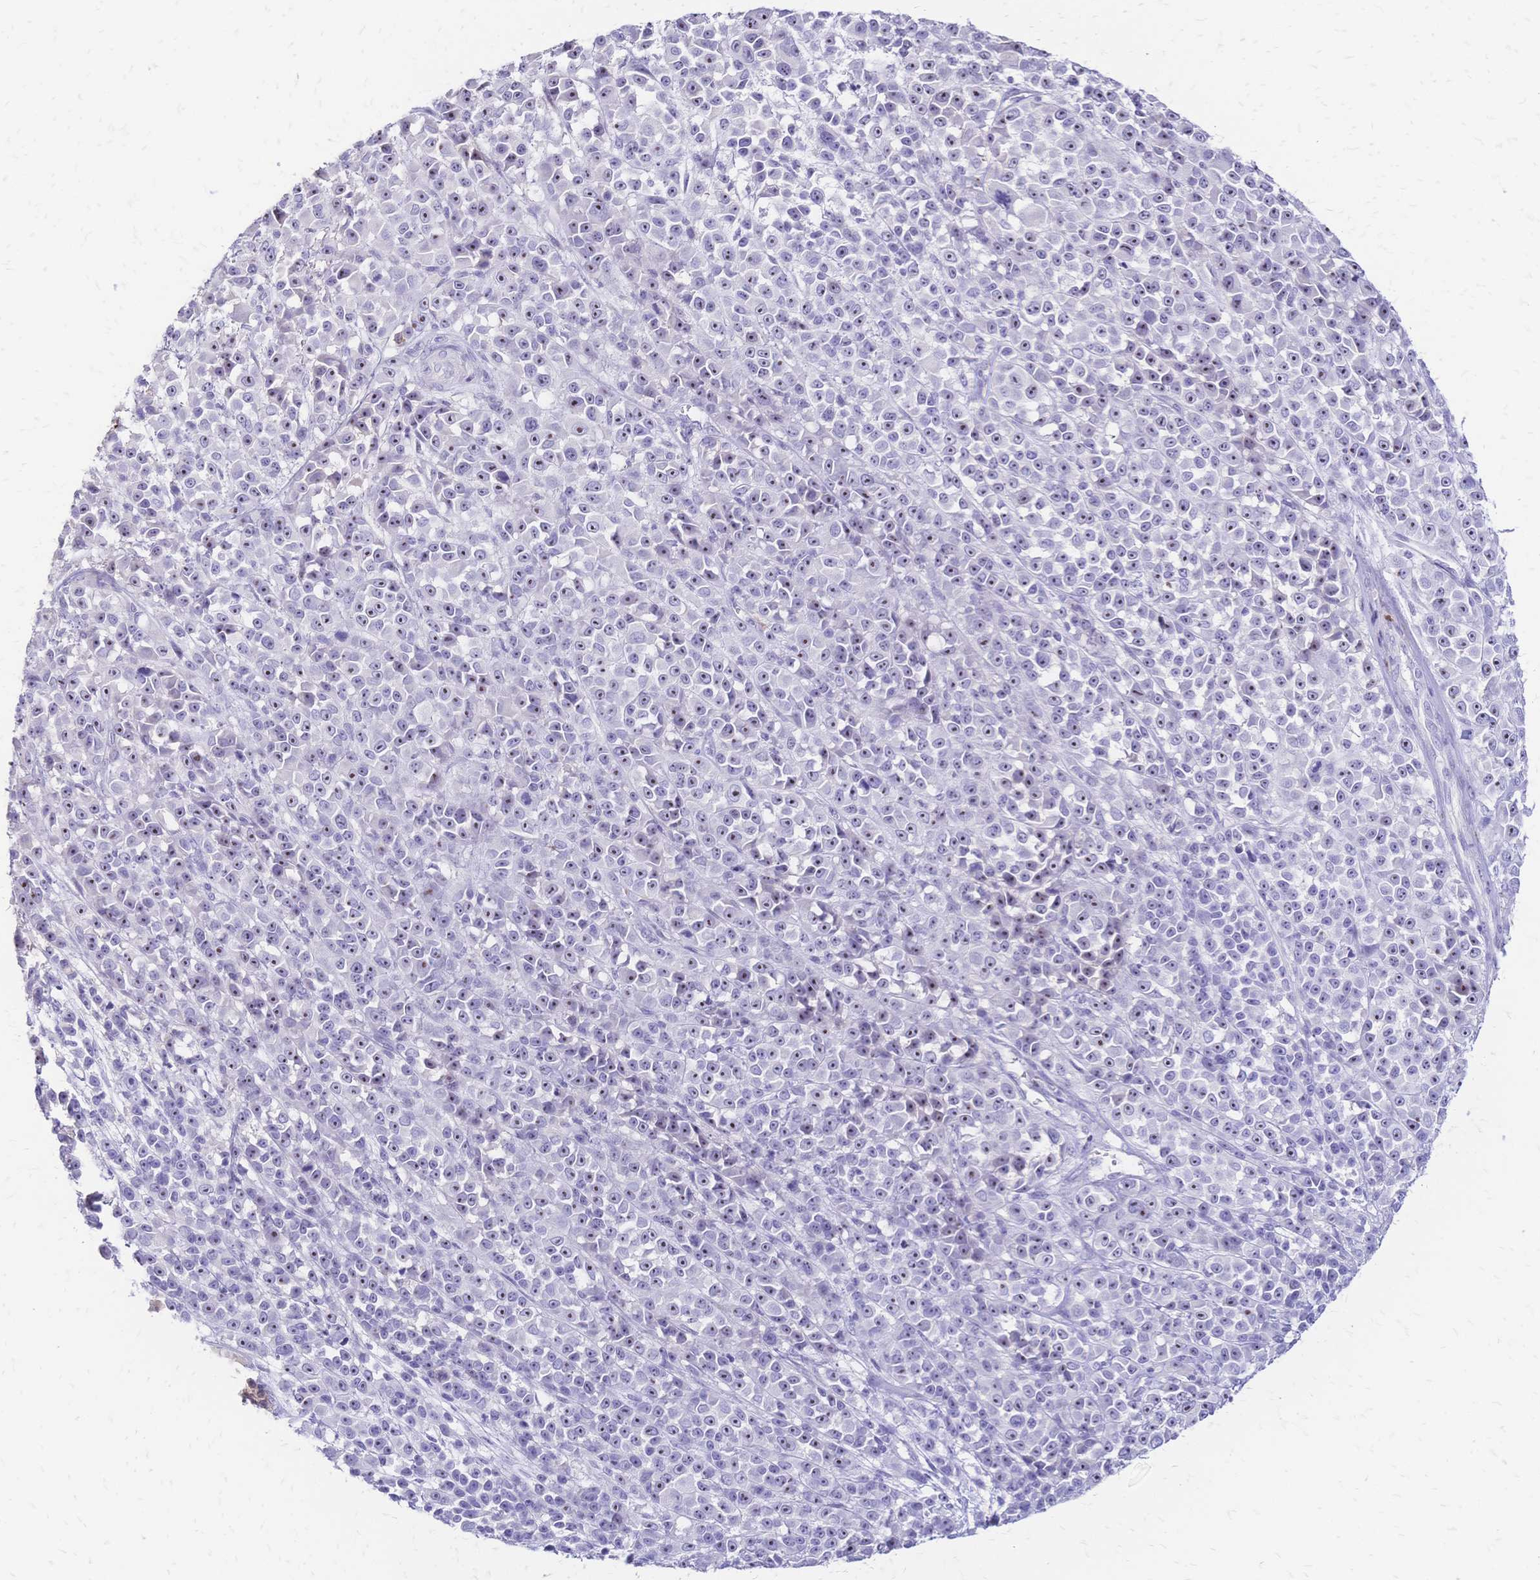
{"staining": {"intensity": "weak", "quantity": "25%-75%", "location": "nuclear"}, "tissue": "melanoma", "cell_type": "Tumor cells", "image_type": "cancer", "snomed": [{"axis": "morphology", "description": "Malignant melanoma, NOS"}, {"axis": "topography", "description": "Skin"}, {"axis": "topography", "description": "Skin of back"}], "caption": "Immunohistochemistry (IHC) of malignant melanoma displays low levels of weak nuclear expression in approximately 25%-75% of tumor cells. (brown staining indicates protein expression, while blue staining denotes nuclei).", "gene": "IL2RA", "patient": {"sex": "male", "age": 91}}